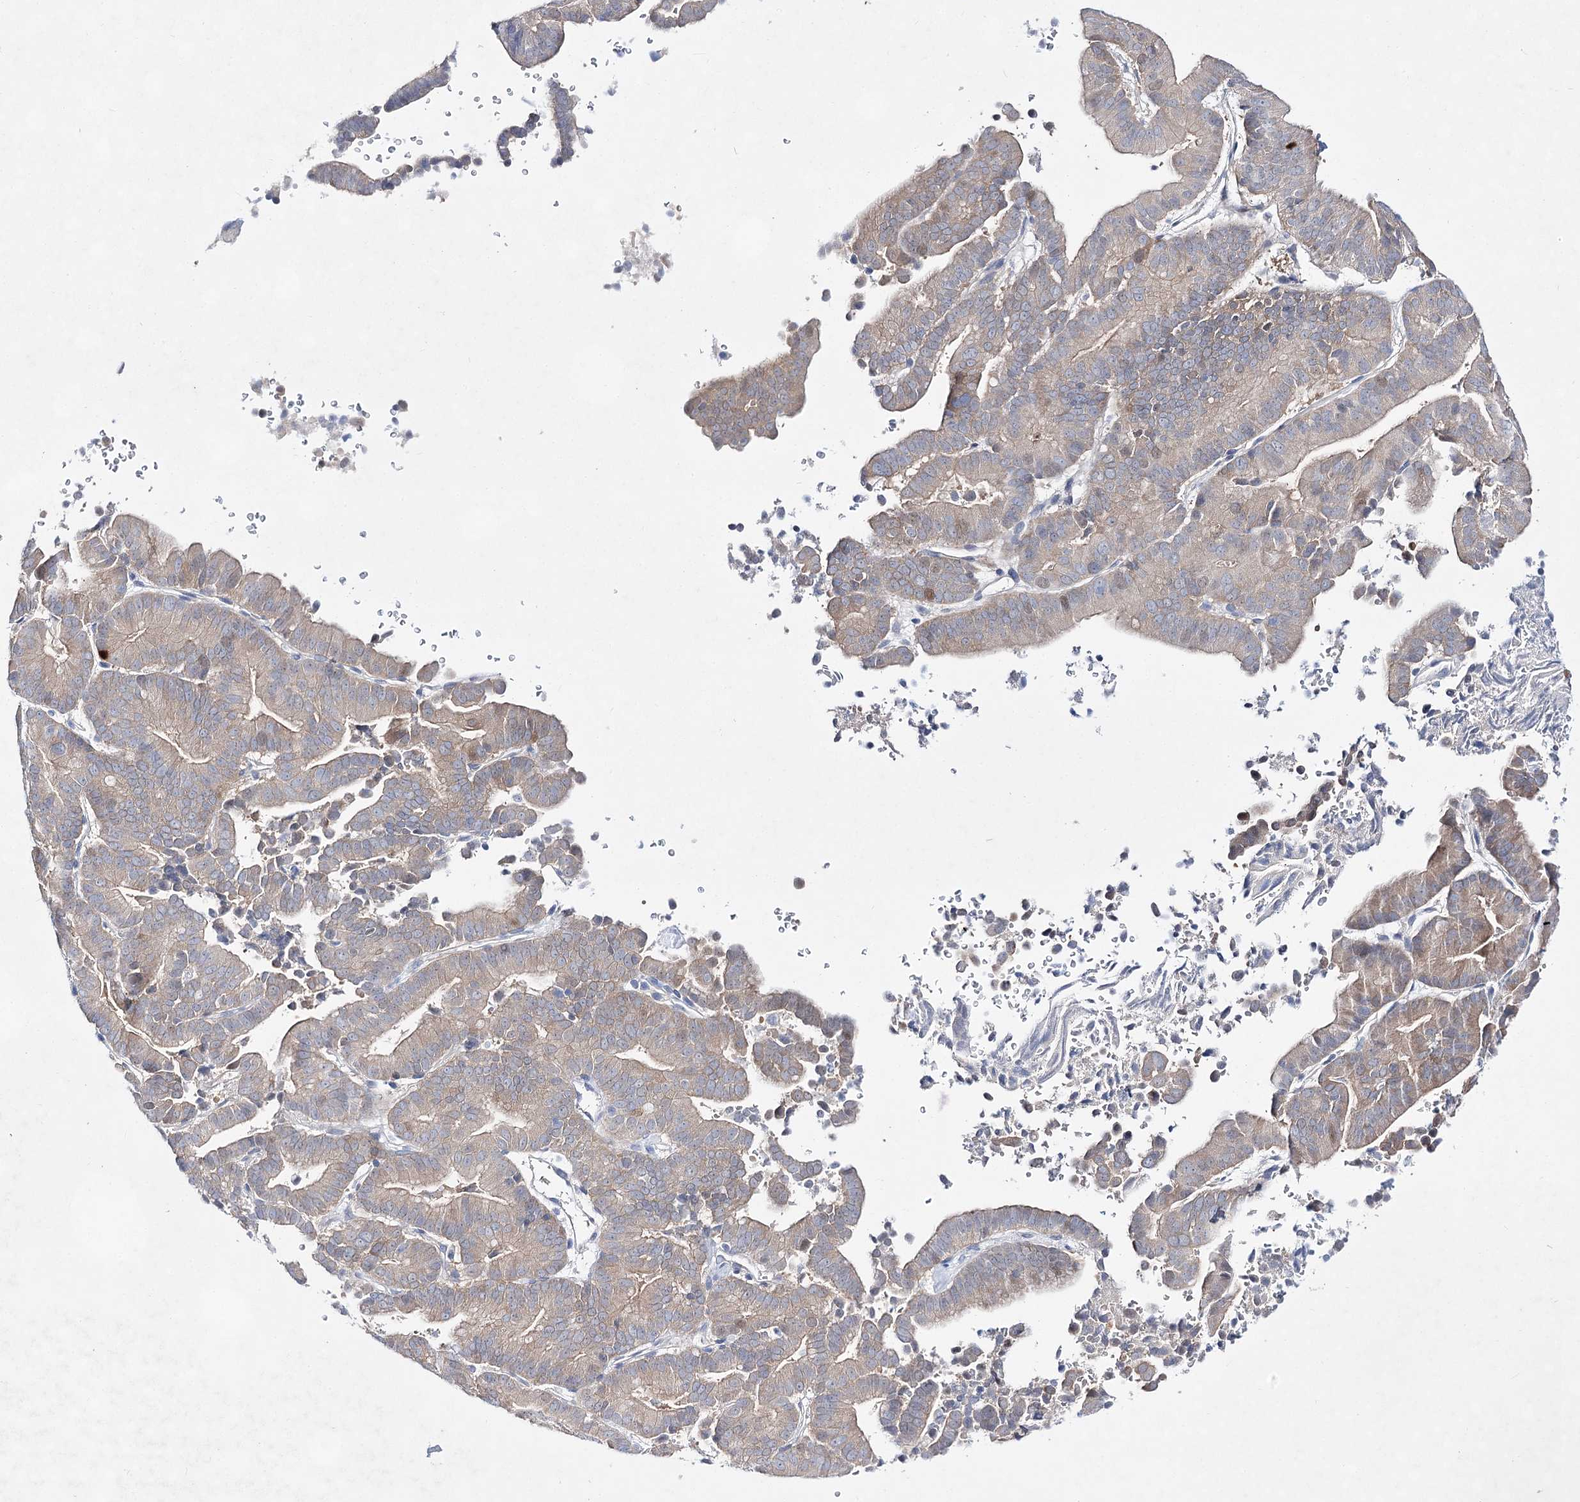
{"staining": {"intensity": "weak", "quantity": "<25%", "location": "cytoplasmic/membranous"}, "tissue": "liver cancer", "cell_type": "Tumor cells", "image_type": "cancer", "snomed": [{"axis": "morphology", "description": "Cholangiocarcinoma"}, {"axis": "topography", "description": "Liver"}], "caption": "Immunohistochemical staining of human cholangiocarcinoma (liver) shows no significant expression in tumor cells. The staining was performed using DAB (3,3'-diaminobenzidine) to visualize the protein expression in brown, while the nuclei were stained in blue with hematoxylin (Magnification: 20x).", "gene": "UGDH", "patient": {"sex": "female", "age": 75}}